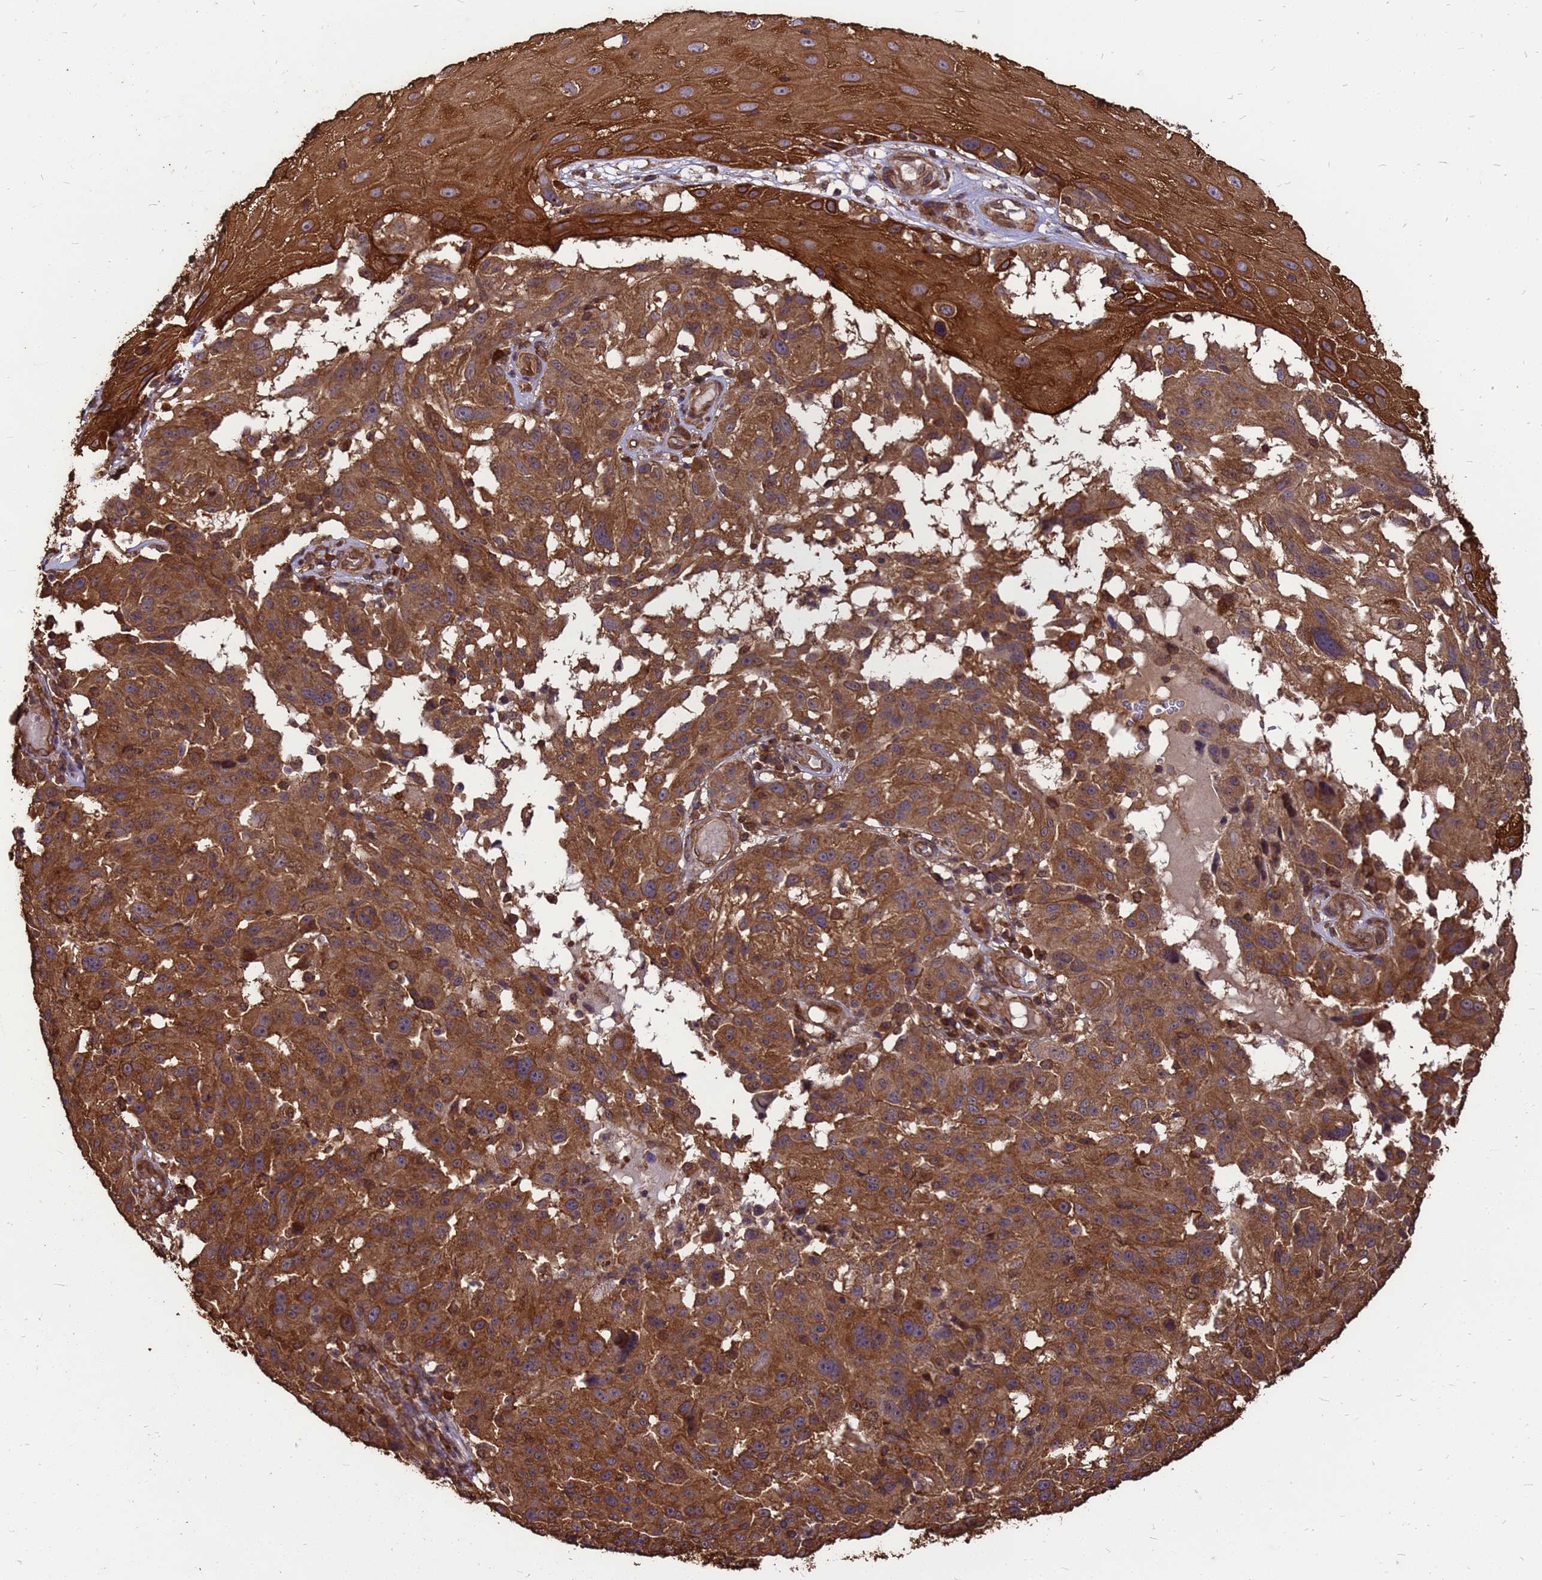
{"staining": {"intensity": "moderate", "quantity": ">75%", "location": "cytoplasmic/membranous"}, "tissue": "melanoma", "cell_type": "Tumor cells", "image_type": "cancer", "snomed": [{"axis": "morphology", "description": "Malignant melanoma, NOS"}, {"axis": "topography", "description": "Skin"}], "caption": "Immunohistochemistry micrograph of neoplastic tissue: malignant melanoma stained using IHC demonstrates medium levels of moderate protein expression localized specifically in the cytoplasmic/membranous of tumor cells, appearing as a cytoplasmic/membranous brown color.", "gene": "ZNF618", "patient": {"sex": "male", "age": 53}}